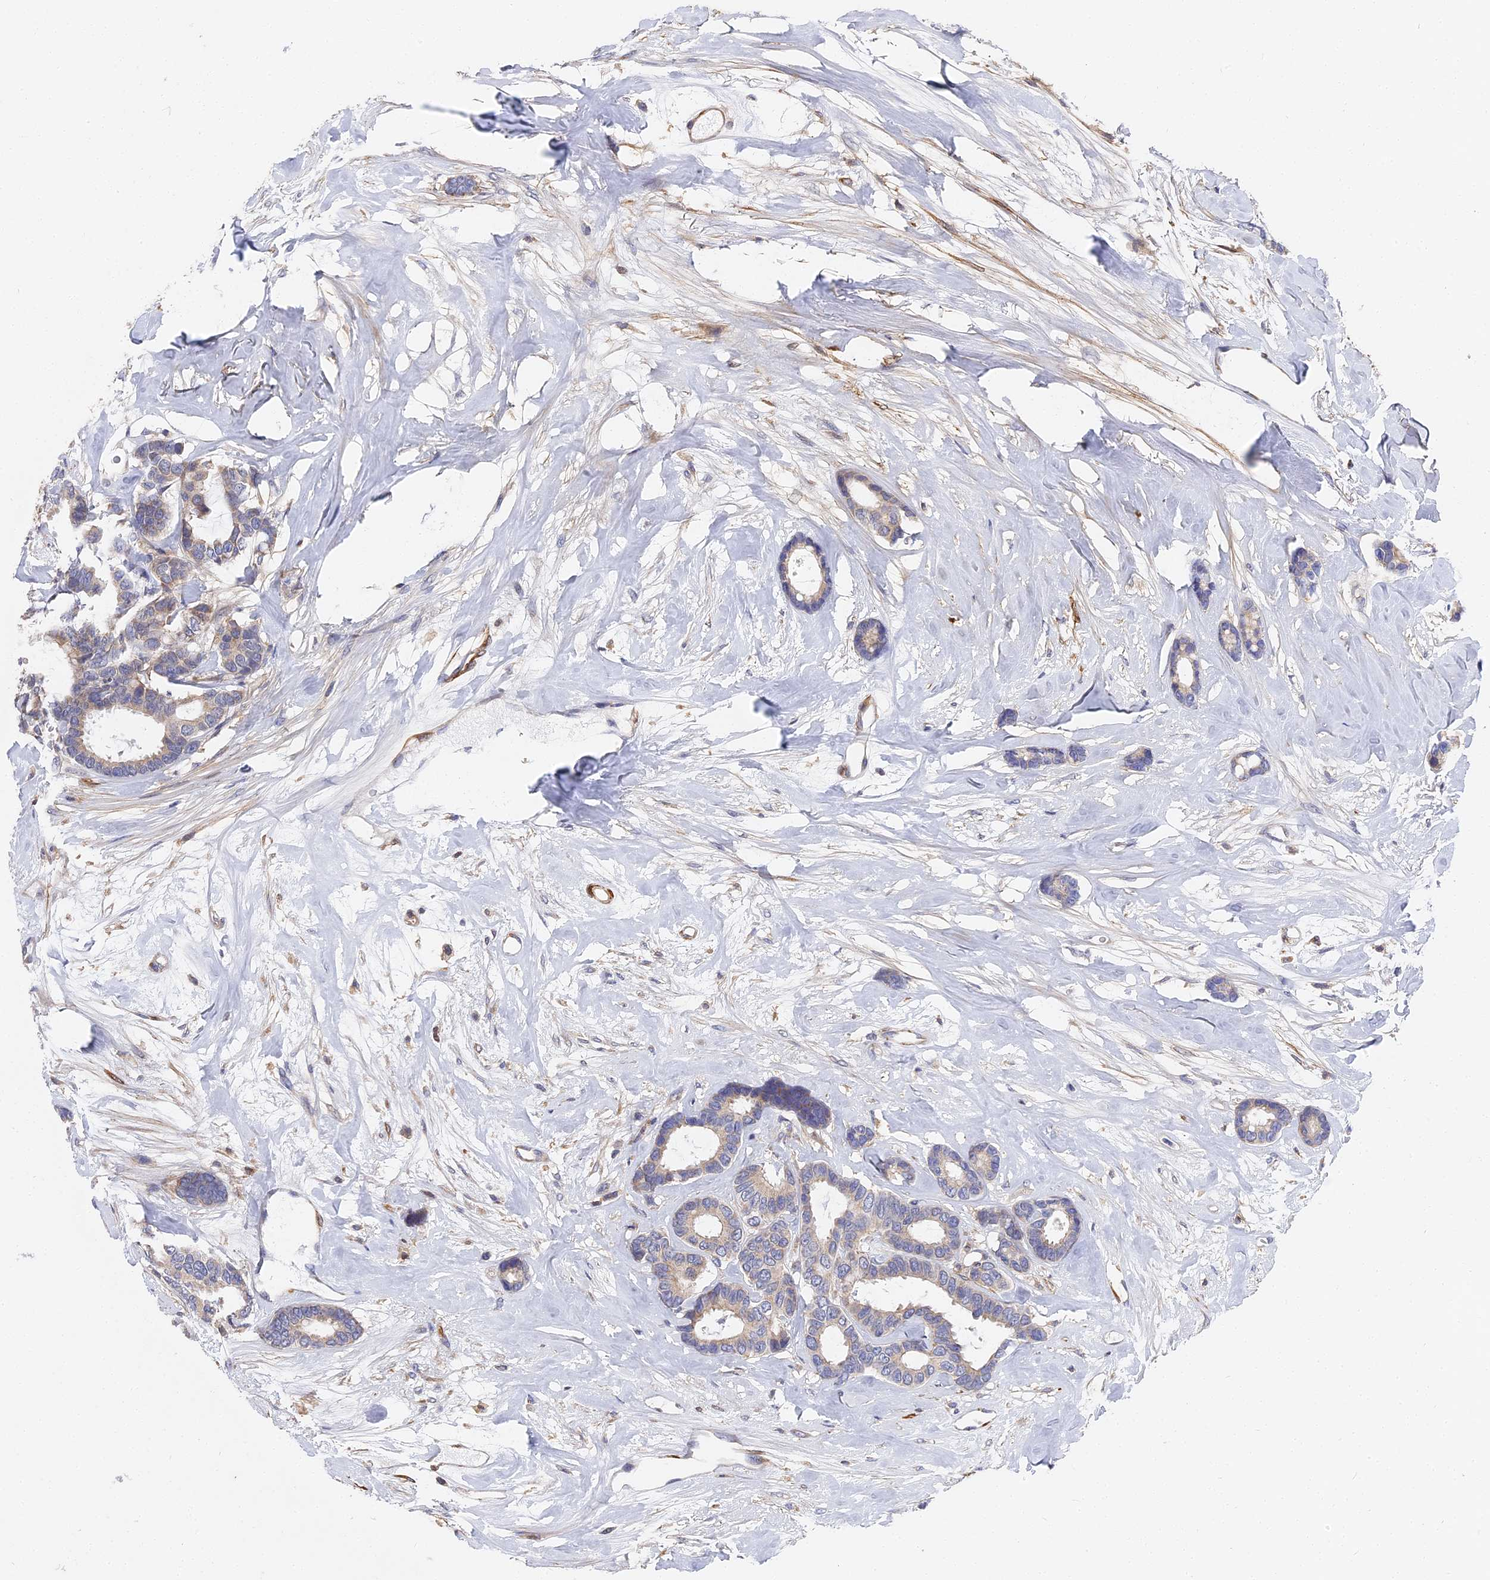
{"staining": {"intensity": "weak", "quantity": "25%-75%", "location": "cytoplasmic/membranous"}, "tissue": "breast cancer", "cell_type": "Tumor cells", "image_type": "cancer", "snomed": [{"axis": "morphology", "description": "Duct carcinoma"}, {"axis": "topography", "description": "Breast"}], "caption": "Immunohistochemistry (DAB (3,3'-diaminobenzidine)) staining of human invasive ductal carcinoma (breast) exhibits weak cytoplasmic/membranous protein staining in approximately 25%-75% of tumor cells. Nuclei are stained in blue.", "gene": "CCDC113", "patient": {"sex": "female", "age": 87}}